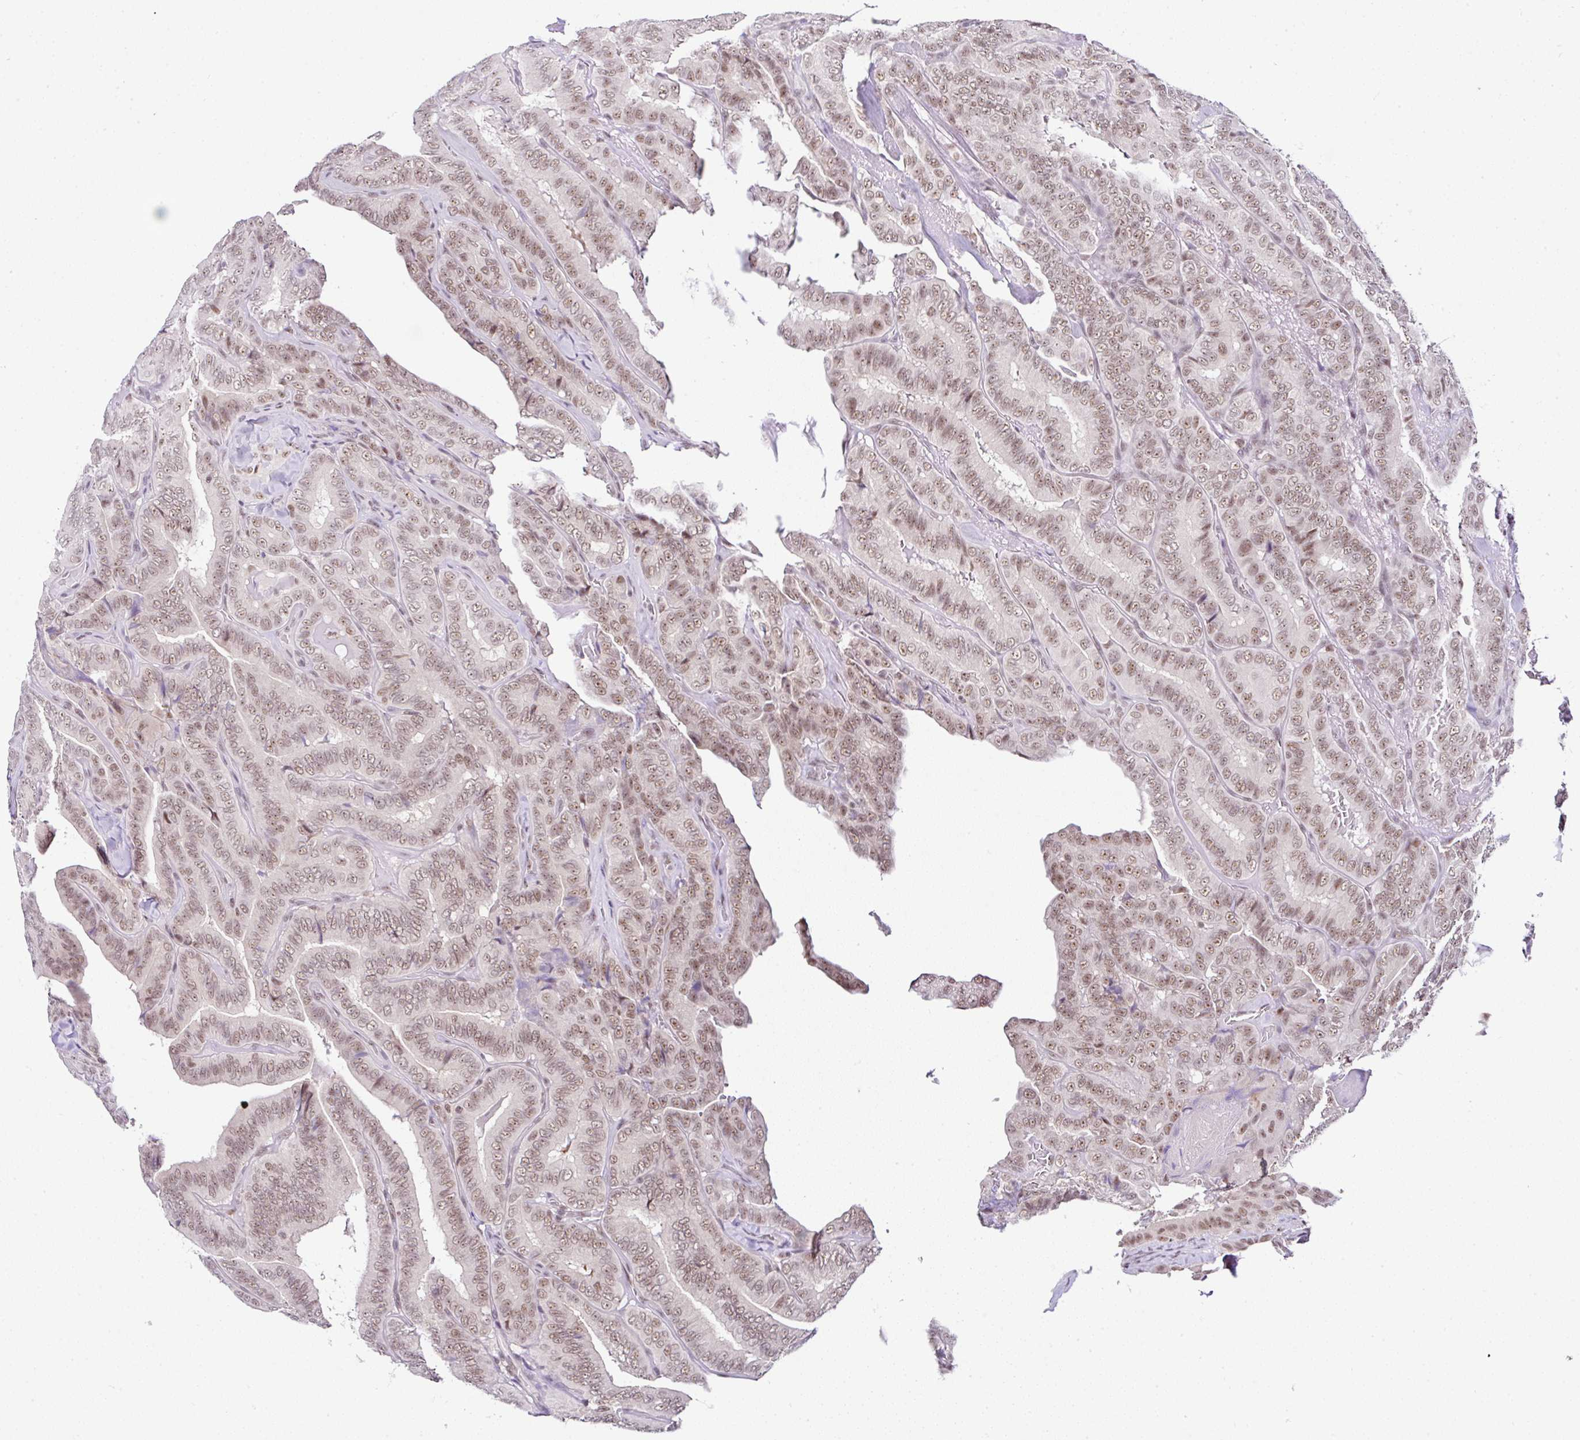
{"staining": {"intensity": "moderate", "quantity": ">75%", "location": "nuclear"}, "tissue": "thyroid cancer", "cell_type": "Tumor cells", "image_type": "cancer", "snomed": [{"axis": "morphology", "description": "Papillary adenocarcinoma, NOS"}, {"axis": "topography", "description": "Thyroid gland"}], "caption": "A histopathology image of human papillary adenocarcinoma (thyroid) stained for a protein demonstrates moderate nuclear brown staining in tumor cells.", "gene": "PTPN2", "patient": {"sex": "male", "age": 61}}